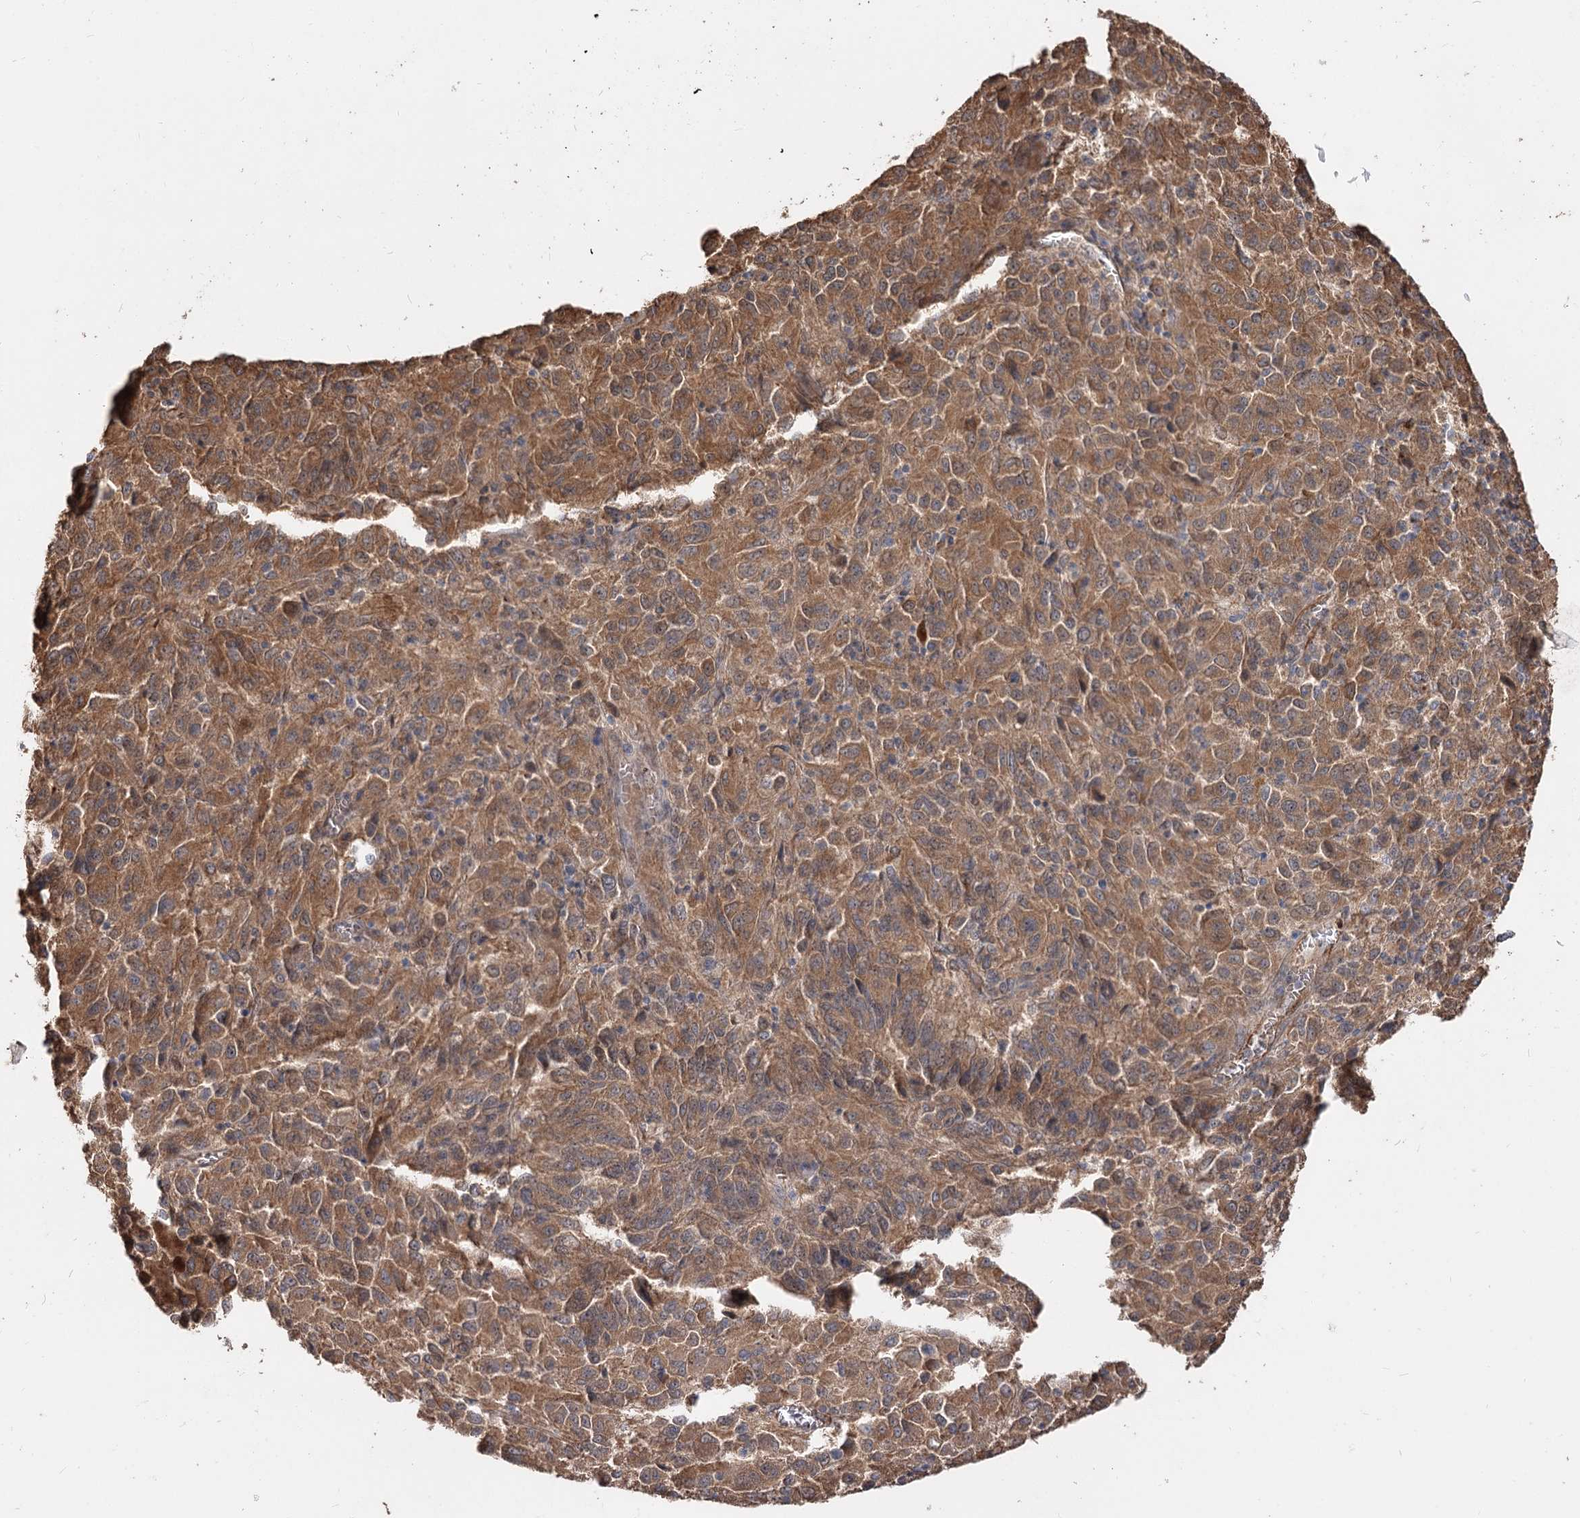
{"staining": {"intensity": "moderate", "quantity": ">75%", "location": "cytoplasmic/membranous"}, "tissue": "melanoma", "cell_type": "Tumor cells", "image_type": "cancer", "snomed": [{"axis": "morphology", "description": "Malignant melanoma, Metastatic site"}, {"axis": "topography", "description": "Lung"}], "caption": "High-magnification brightfield microscopy of melanoma stained with DAB (brown) and counterstained with hematoxylin (blue). tumor cells exhibit moderate cytoplasmic/membranous staining is appreciated in about>75% of cells.", "gene": "SPART", "patient": {"sex": "male", "age": 64}}